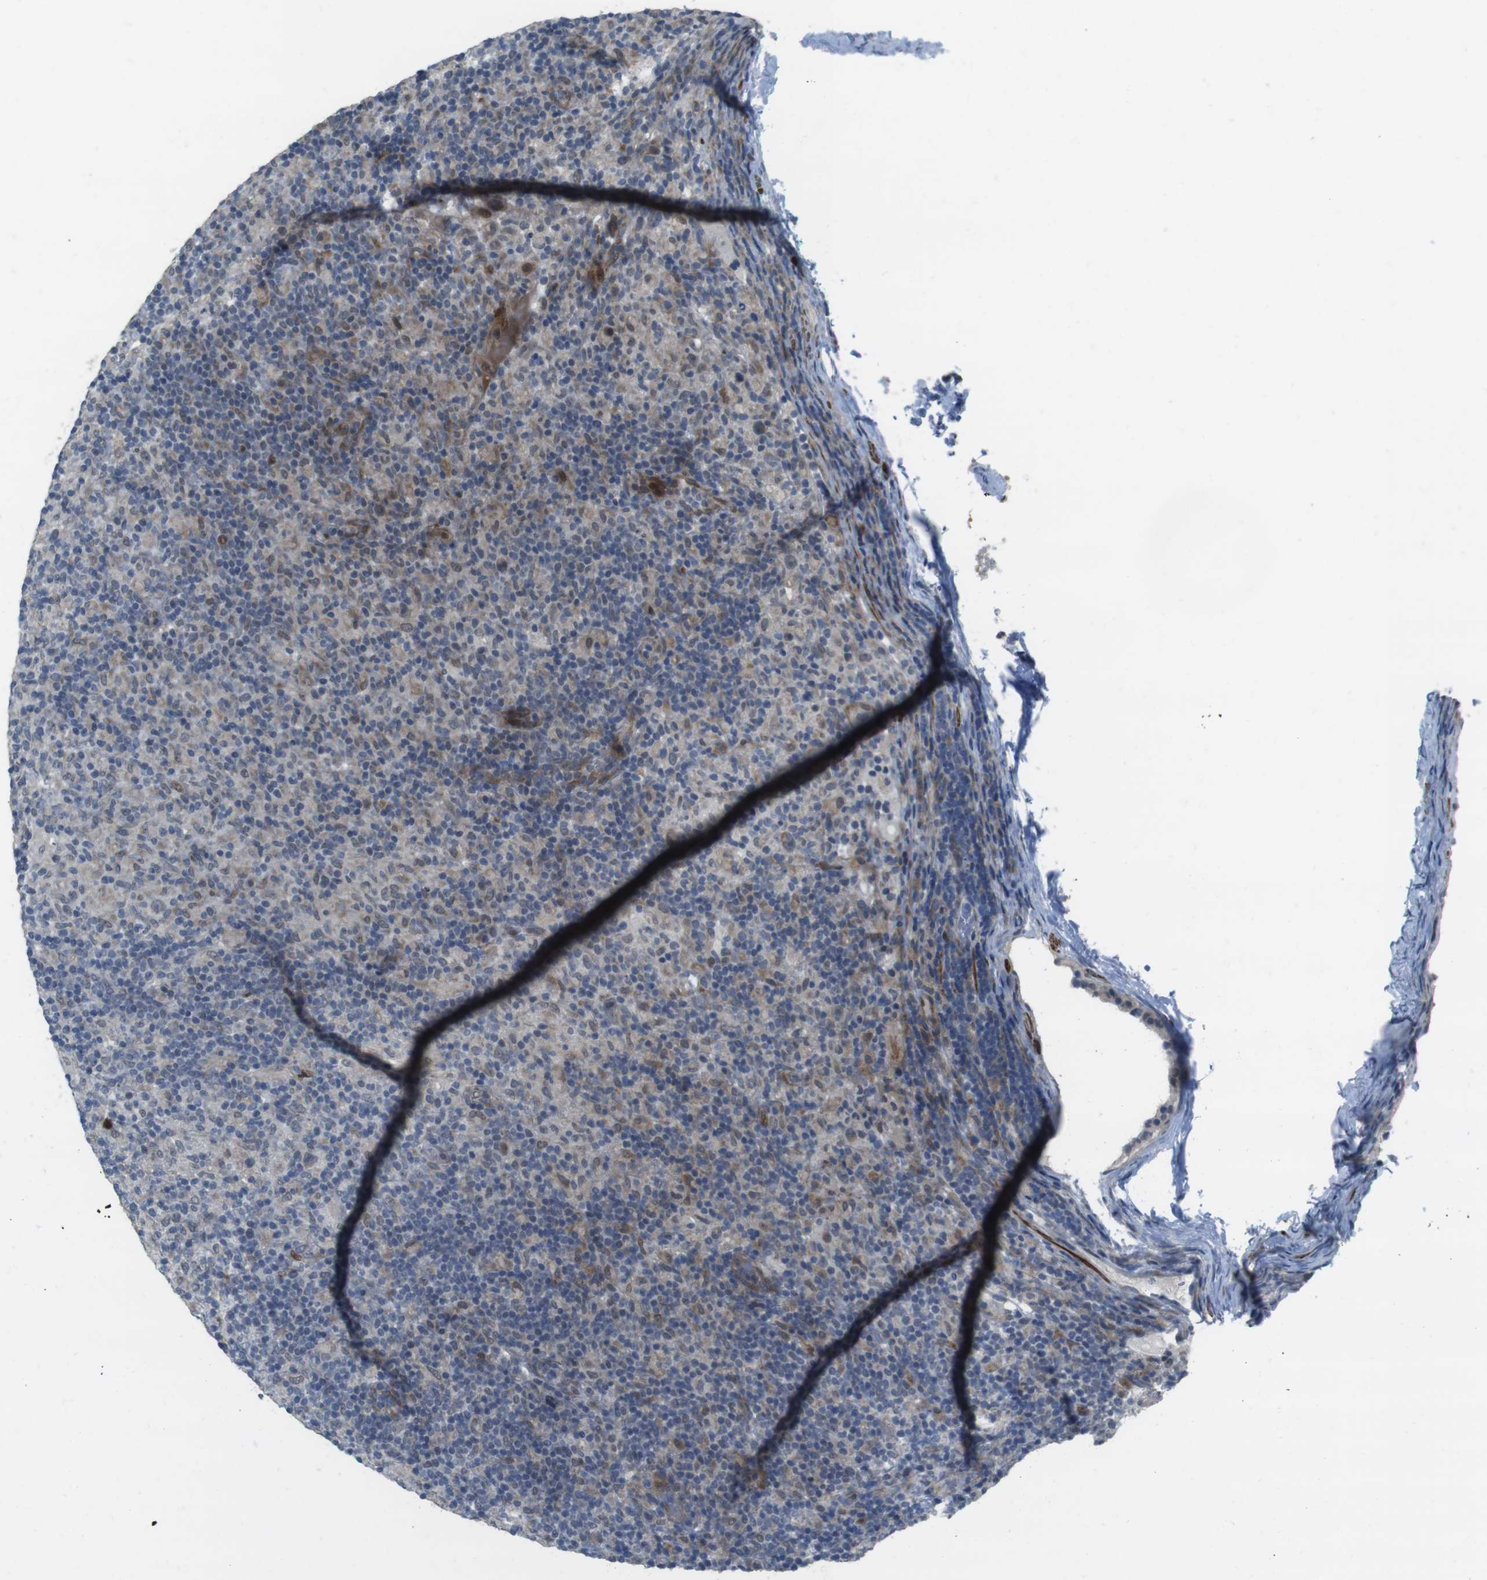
{"staining": {"intensity": "moderate", "quantity": "25%-75%", "location": "cytoplasmic/membranous,nuclear"}, "tissue": "lymphoma", "cell_type": "Tumor cells", "image_type": "cancer", "snomed": [{"axis": "morphology", "description": "Hodgkin's disease, NOS"}, {"axis": "topography", "description": "Lymph node"}], "caption": "The photomicrograph exhibits staining of Hodgkin's disease, revealing moderate cytoplasmic/membranous and nuclear protein positivity (brown color) within tumor cells. (brown staining indicates protein expression, while blue staining denotes nuclei).", "gene": "PBRM1", "patient": {"sex": "male", "age": 70}}